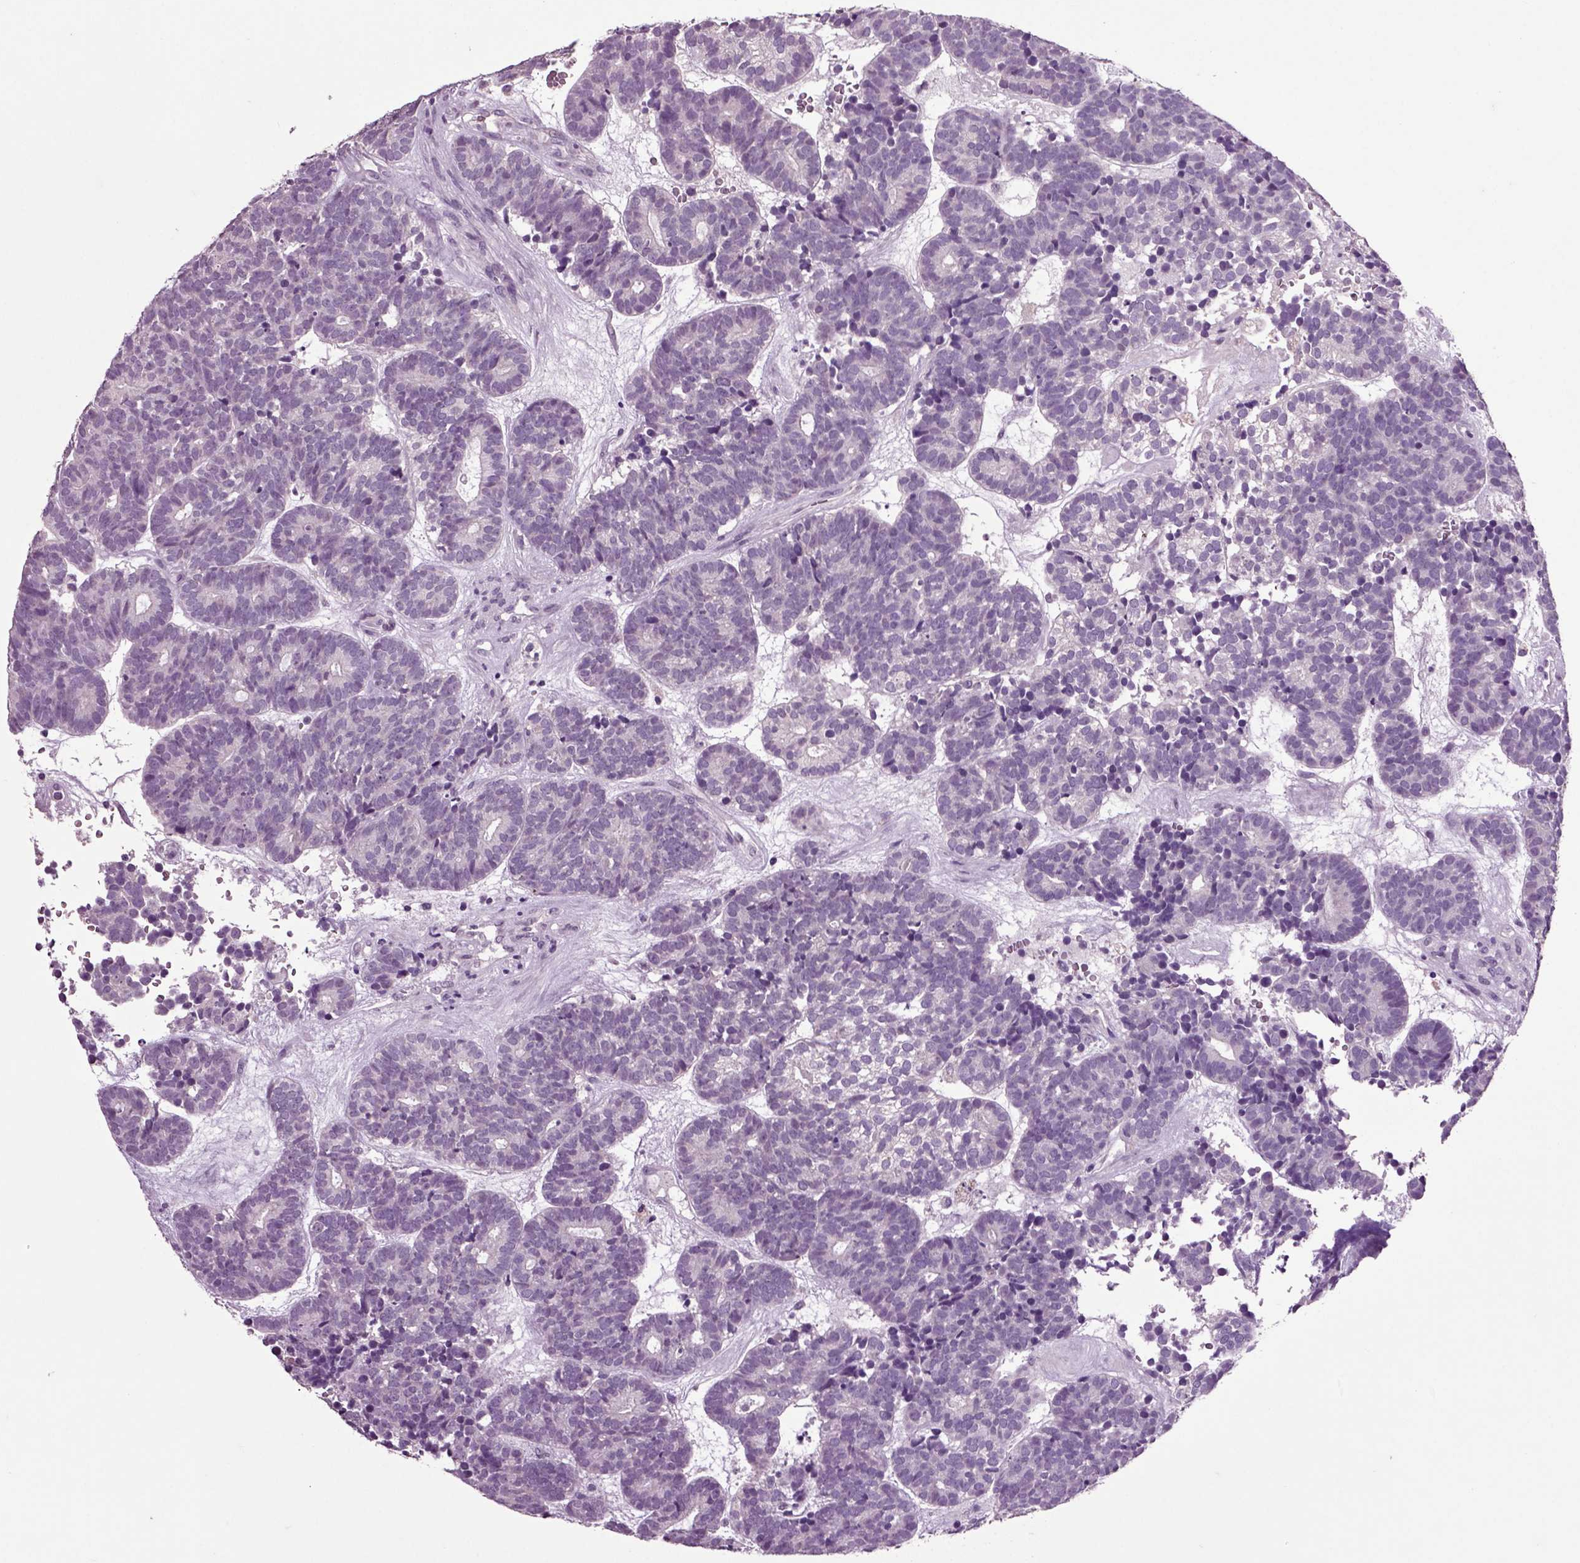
{"staining": {"intensity": "negative", "quantity": "none", "location": "none"}, "tissue": "head and neck cancer", "cell_type": "Tumor cells", "image_type": "cancer", "snomed": [{"axis": "morphology", "description": "Adenocarcinoma, NOS"}, {"axis": "topography", "description": "Head-Neck"}], "caption": "A histopathology image of head and neck cancer (adenocarcinoma) stained for a protein demonstrates no brown staining in tumor cells.", "gene": "CRHR1", "patient": {"sex": "female", "age": 81}}